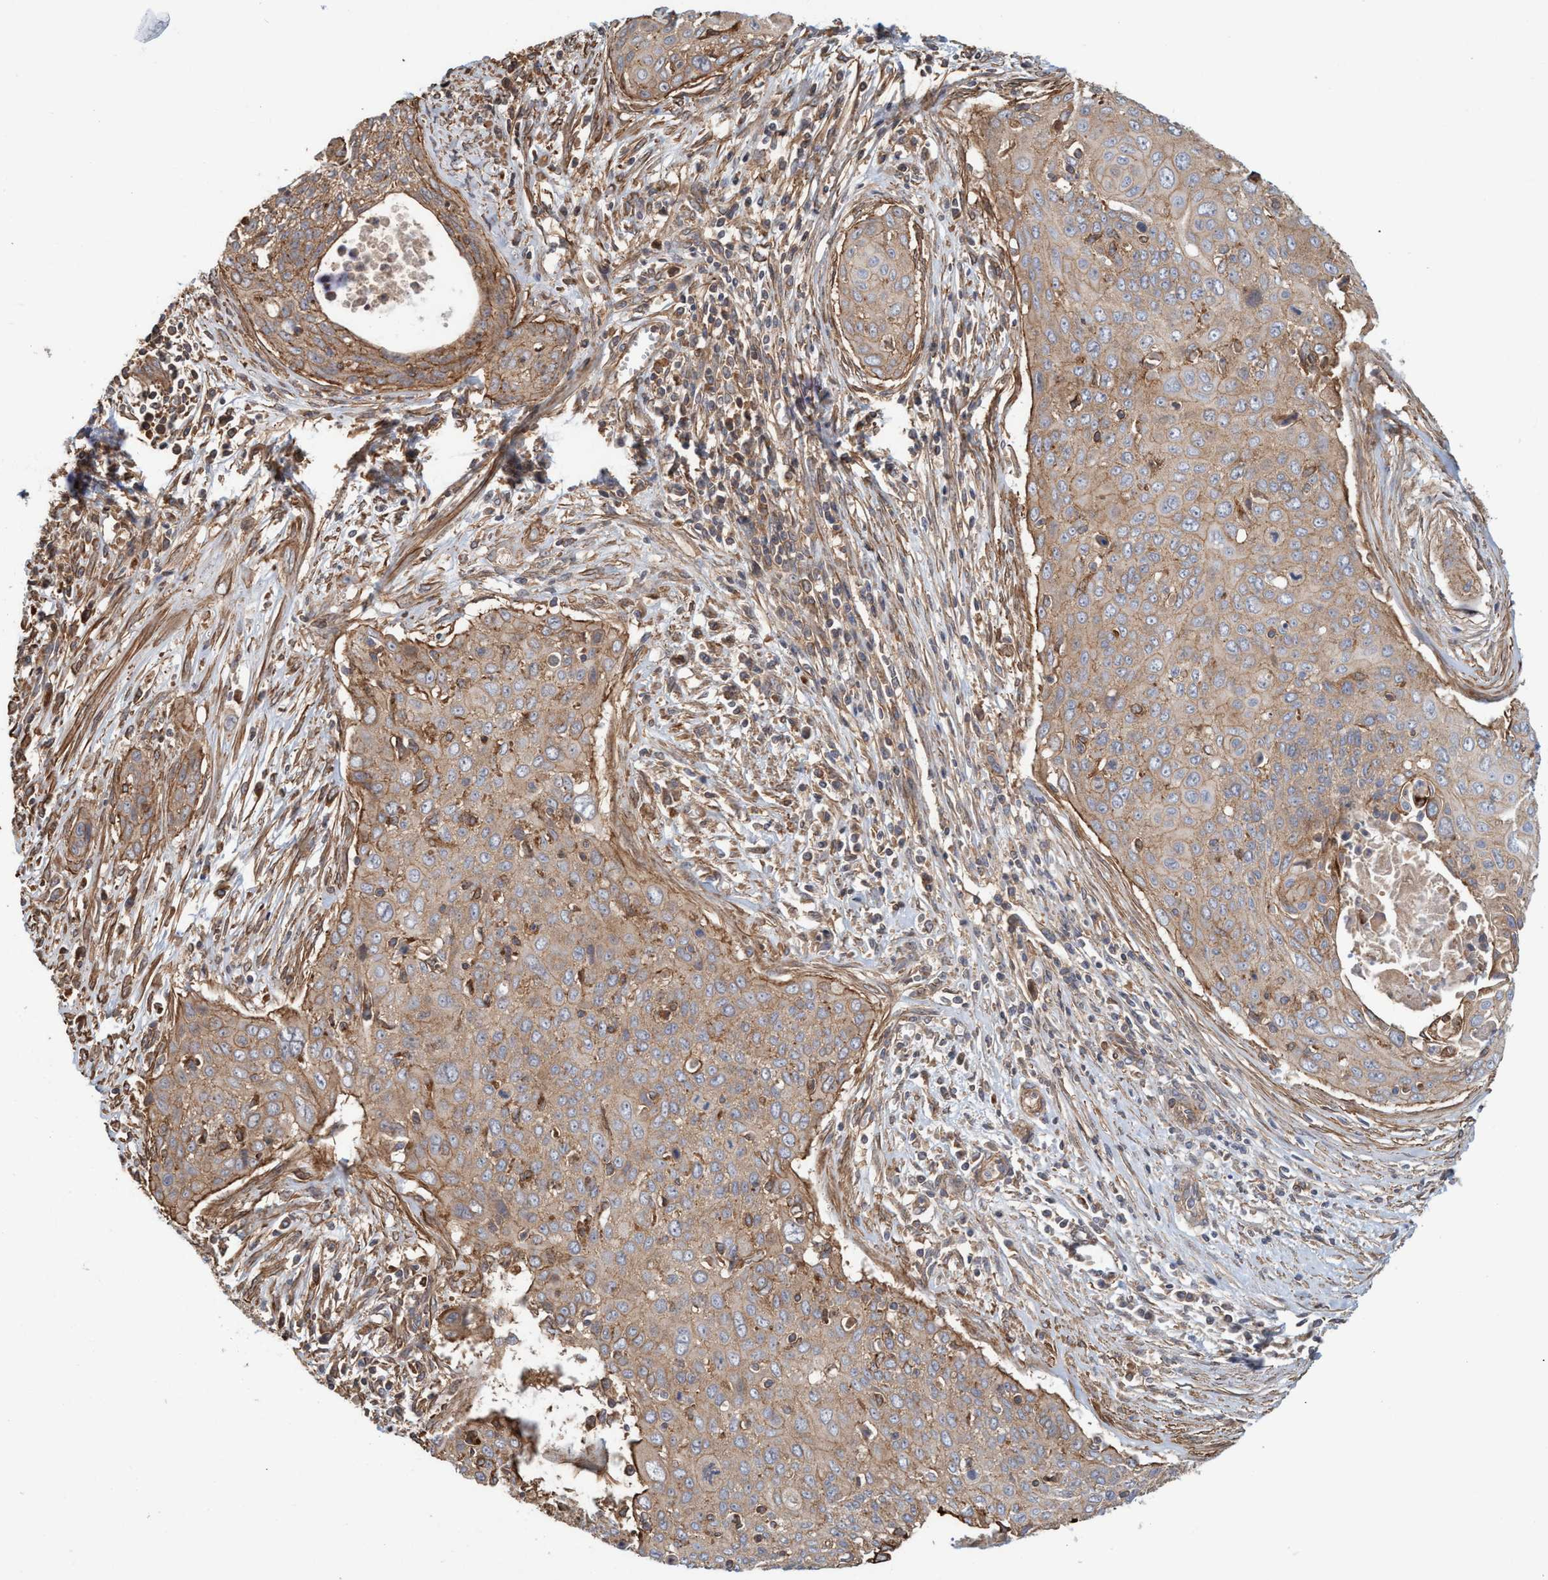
{"staining": {"intensity": "weak", "quantity": ">75%", "location": "cytoplasmic/membranous"}, "tissue": "cervical cancer", "cell_type": "Tumor cells", "image_type": "cancer", "snomed": [{"axis": "morphology", "description": "Squamous cell carcinoma, NOS"}, {"axis": "topography", "description": "Cervix"}], "caption": "Human cervical cancer (squamous cell carcinoma) stained with a protein marker shows weak staining in tumor cells.", "gene": "SPECC1", "patient": {"sex": "female", "age": 55}}